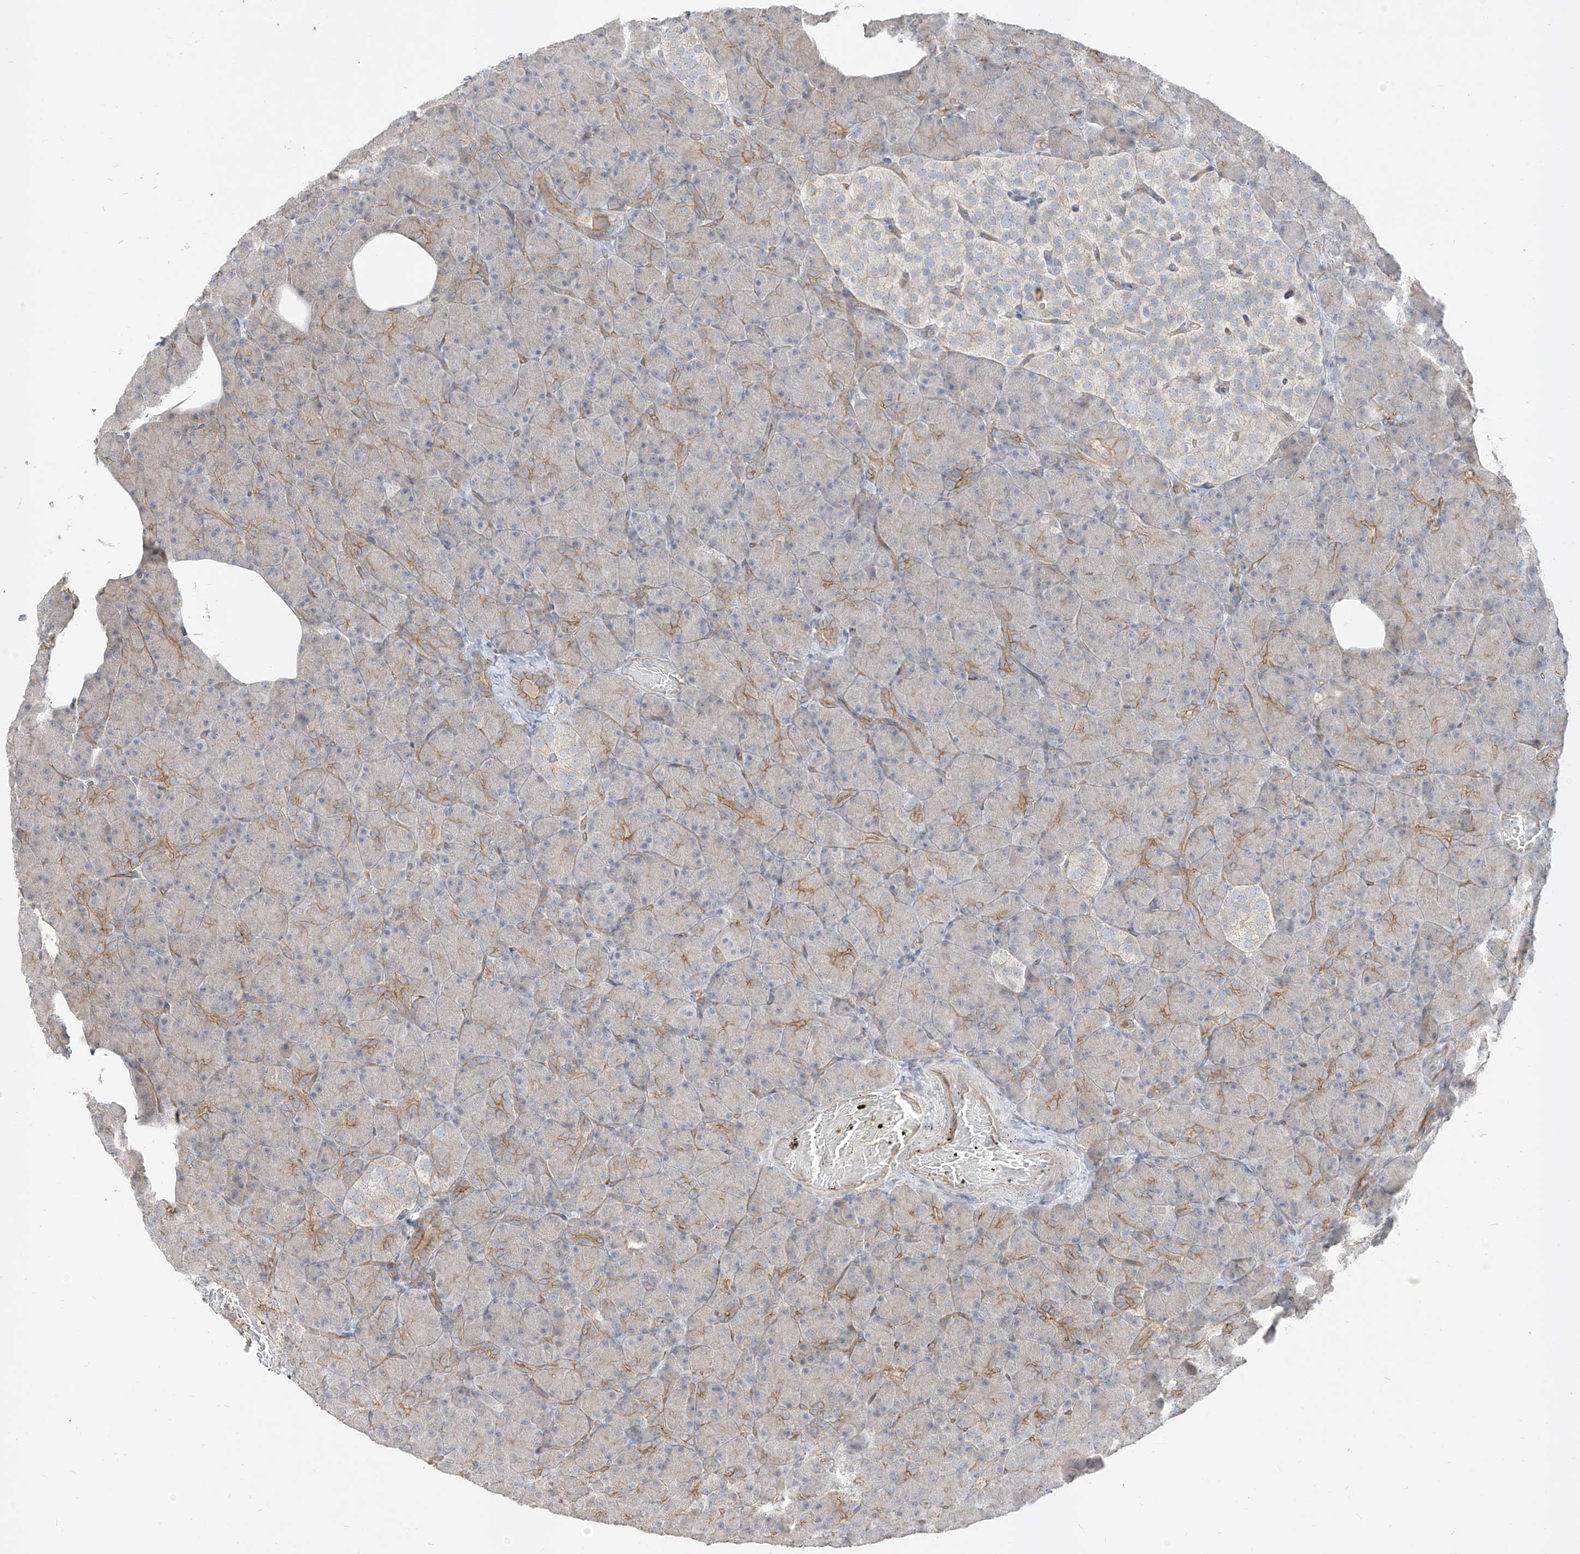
{"staining": {"intensity": "moderate", "quantity": "25%-75%", "location": "cytoplasmic/membranous"}, "tissue": "pancreas", "cell_type": "Exocrine glandular cells", "image_type": "normal", "snomed": [{"axis": "morphology", "description": "Normal tissue, NOS"}, {"axis": "topography", "description": "Pancreas"}], "caption": "Immunohistochemistry photomicrograph of benign pancreas: pancreas stained using immunohistochemistry exhibits medium levels of moderate protein expression localized specifically in the cytoplasmic/membranous of exocrine glandular cells, appearing as a cytoplasmic/membranous brown color.", "gene": "EPHX4", "patient": {"sex": "female", "age": 43}}